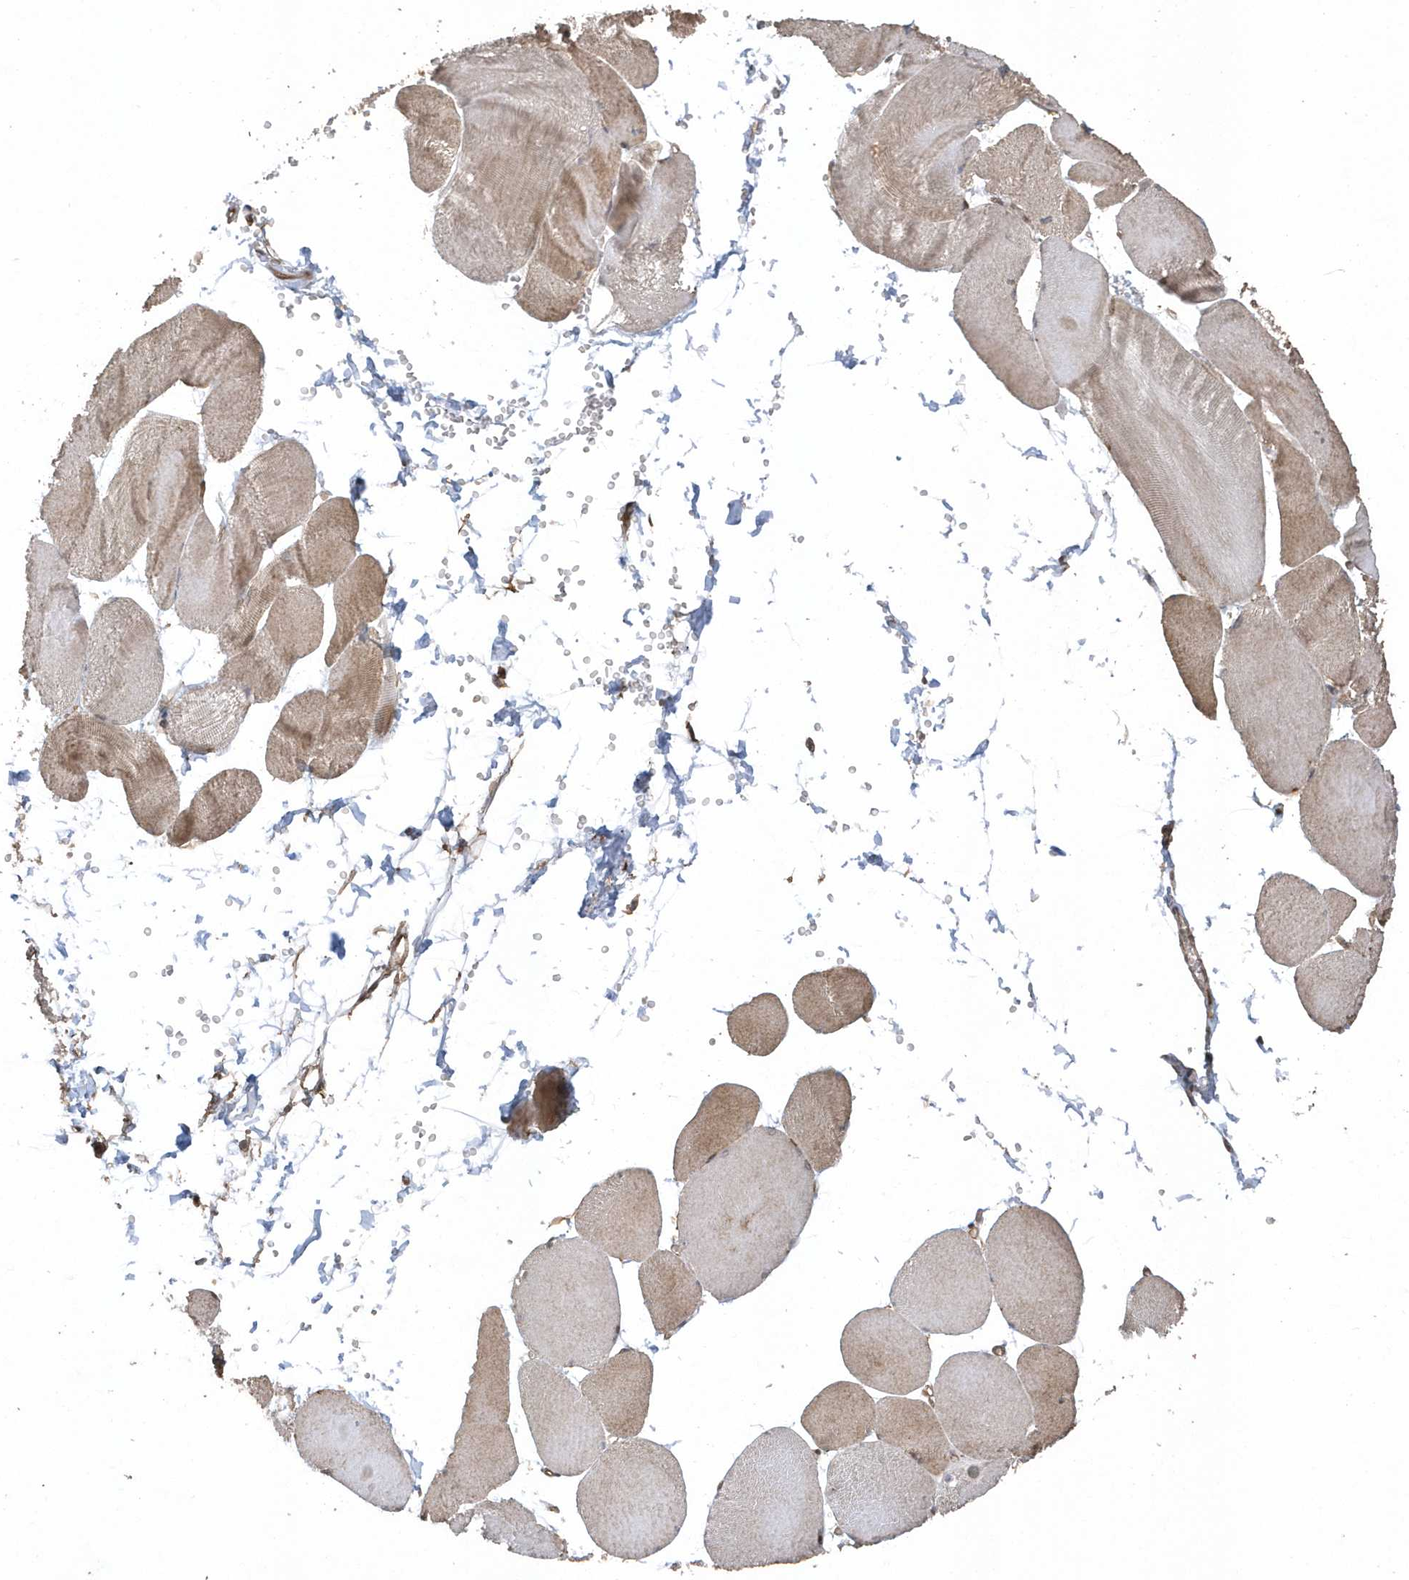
{"staining": {"intensity": "weak", "quantity": "25%-75%", "location": "cytoplasmic/membranous"}, "tissue": "skeletal muscle", "cell_type": "Myocytes", "image_type": "normal", "snomed": [{"axis": "morphology", "description": "Normal tissue, NOS"}, {"axis": "morphology", "description": "Basal cell carcinoma"}, {"axis": "topography", "description": "Skeletal muscle"}], "caption": "High-power microscopy captured an IHC photomicrograph of benign skeletal muscle, revealing weak cytoplasmic/membranous positivity in about 25%-75% of myocytes.", "gene": "HERPUD1", "patient": {"sex": "female", "age": 64}}